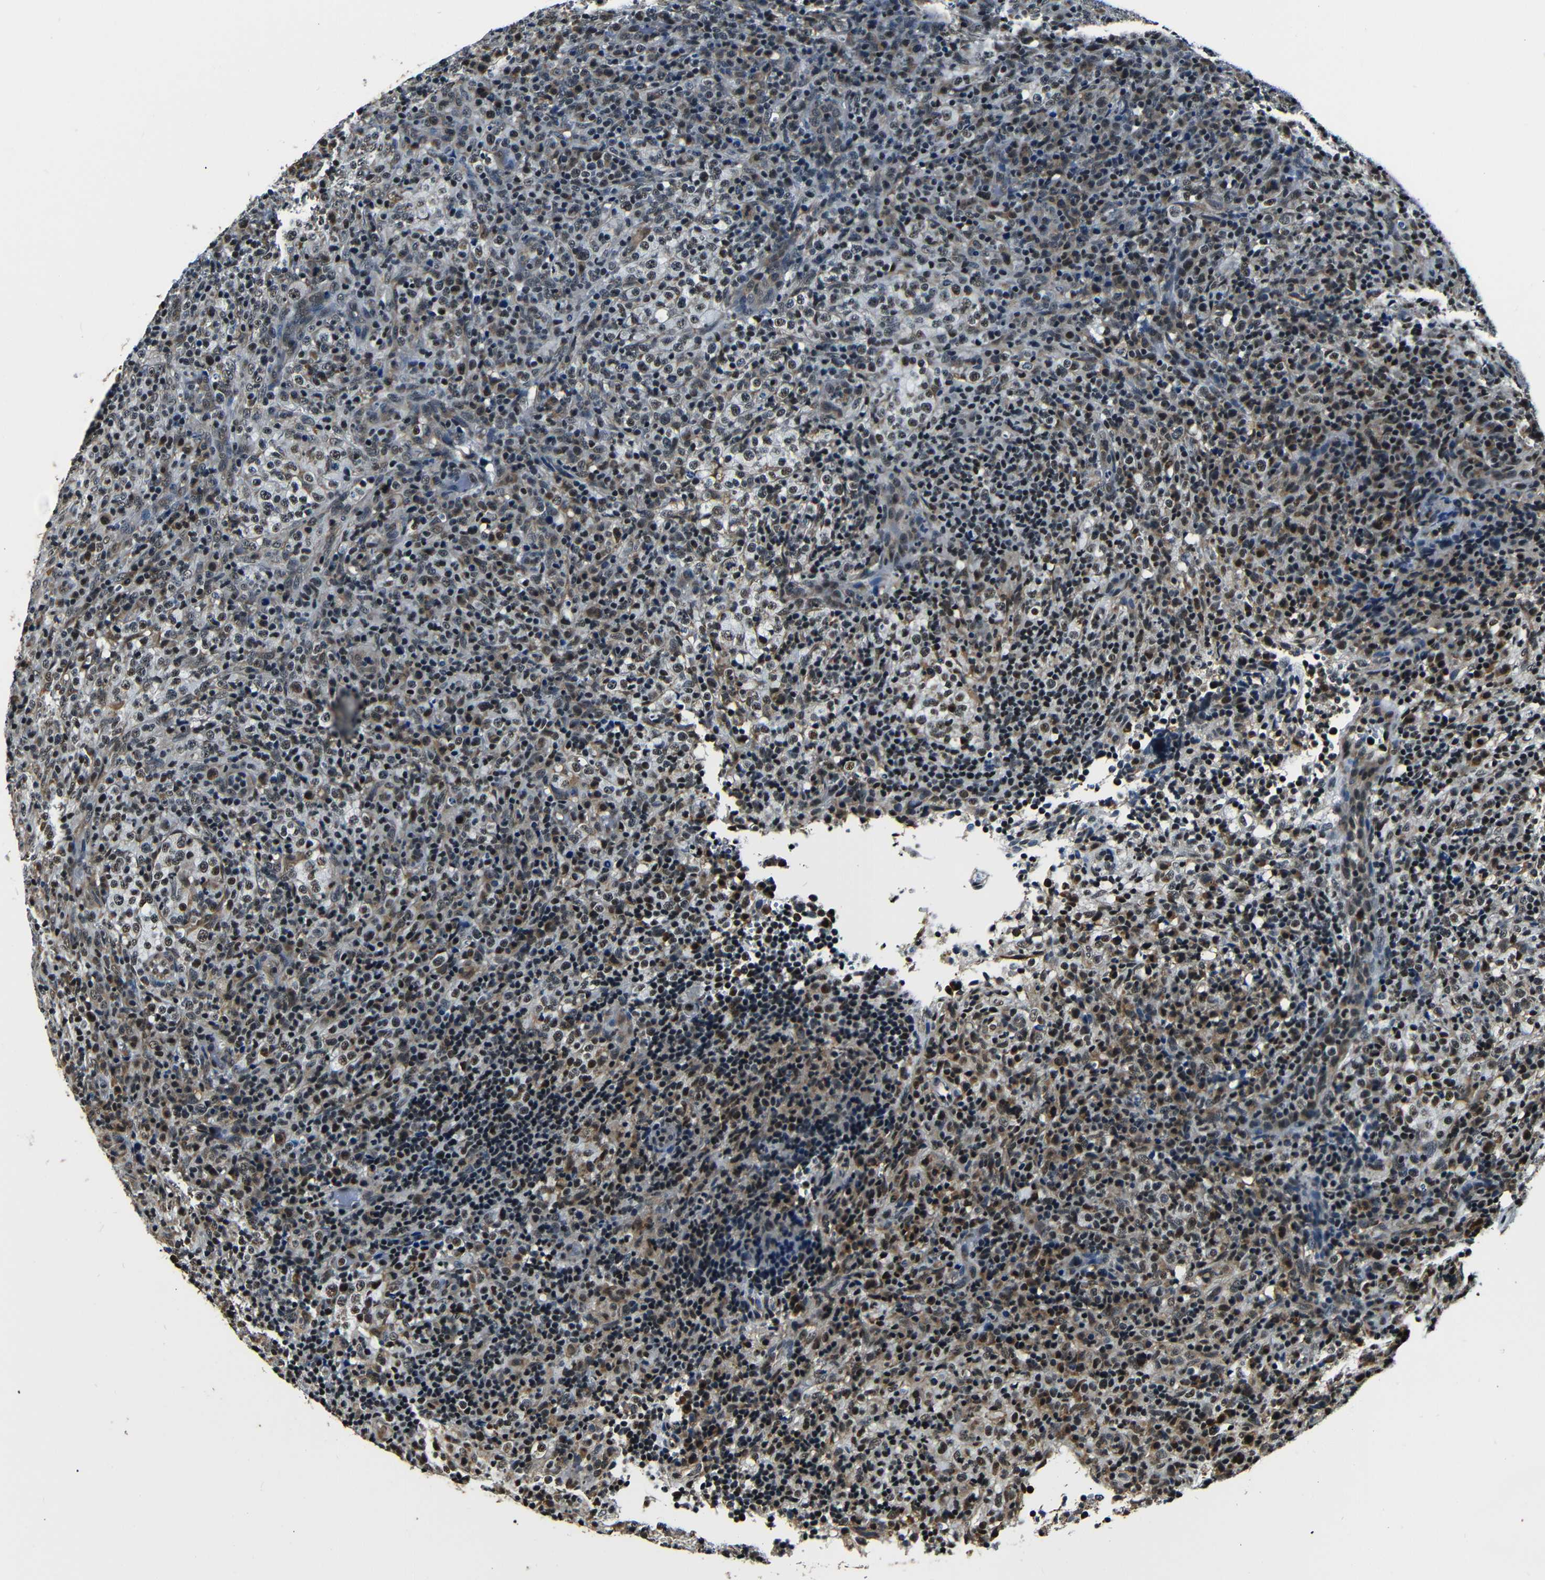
{"staining": {"intensity": "moderate", "quantity": "25%-75%", "location": "cytoplasmic/membranous,nuclear"}, "tissue": "lymphoma", "cell_type": "Tumor cells", "image_type": "cancer", "snomed": [{"axis": "morphology", "description": "Malignant lymphoma, non-Hodgkin's type, High grade"}, {"axis": "topography", "description": "Lymph node"}], "caption": "High-power microscopy captured an immunohistochemistry photomicrograph of malignant lymphoma, non-Hodgkin's type (high-grade), revealing moderate cytoplasmic/membranous and nuclear positivity in approximately 25%-75% of tumor cells.", "gene": "NCBP3", "patient": {"sex": "female", "age": 76}}